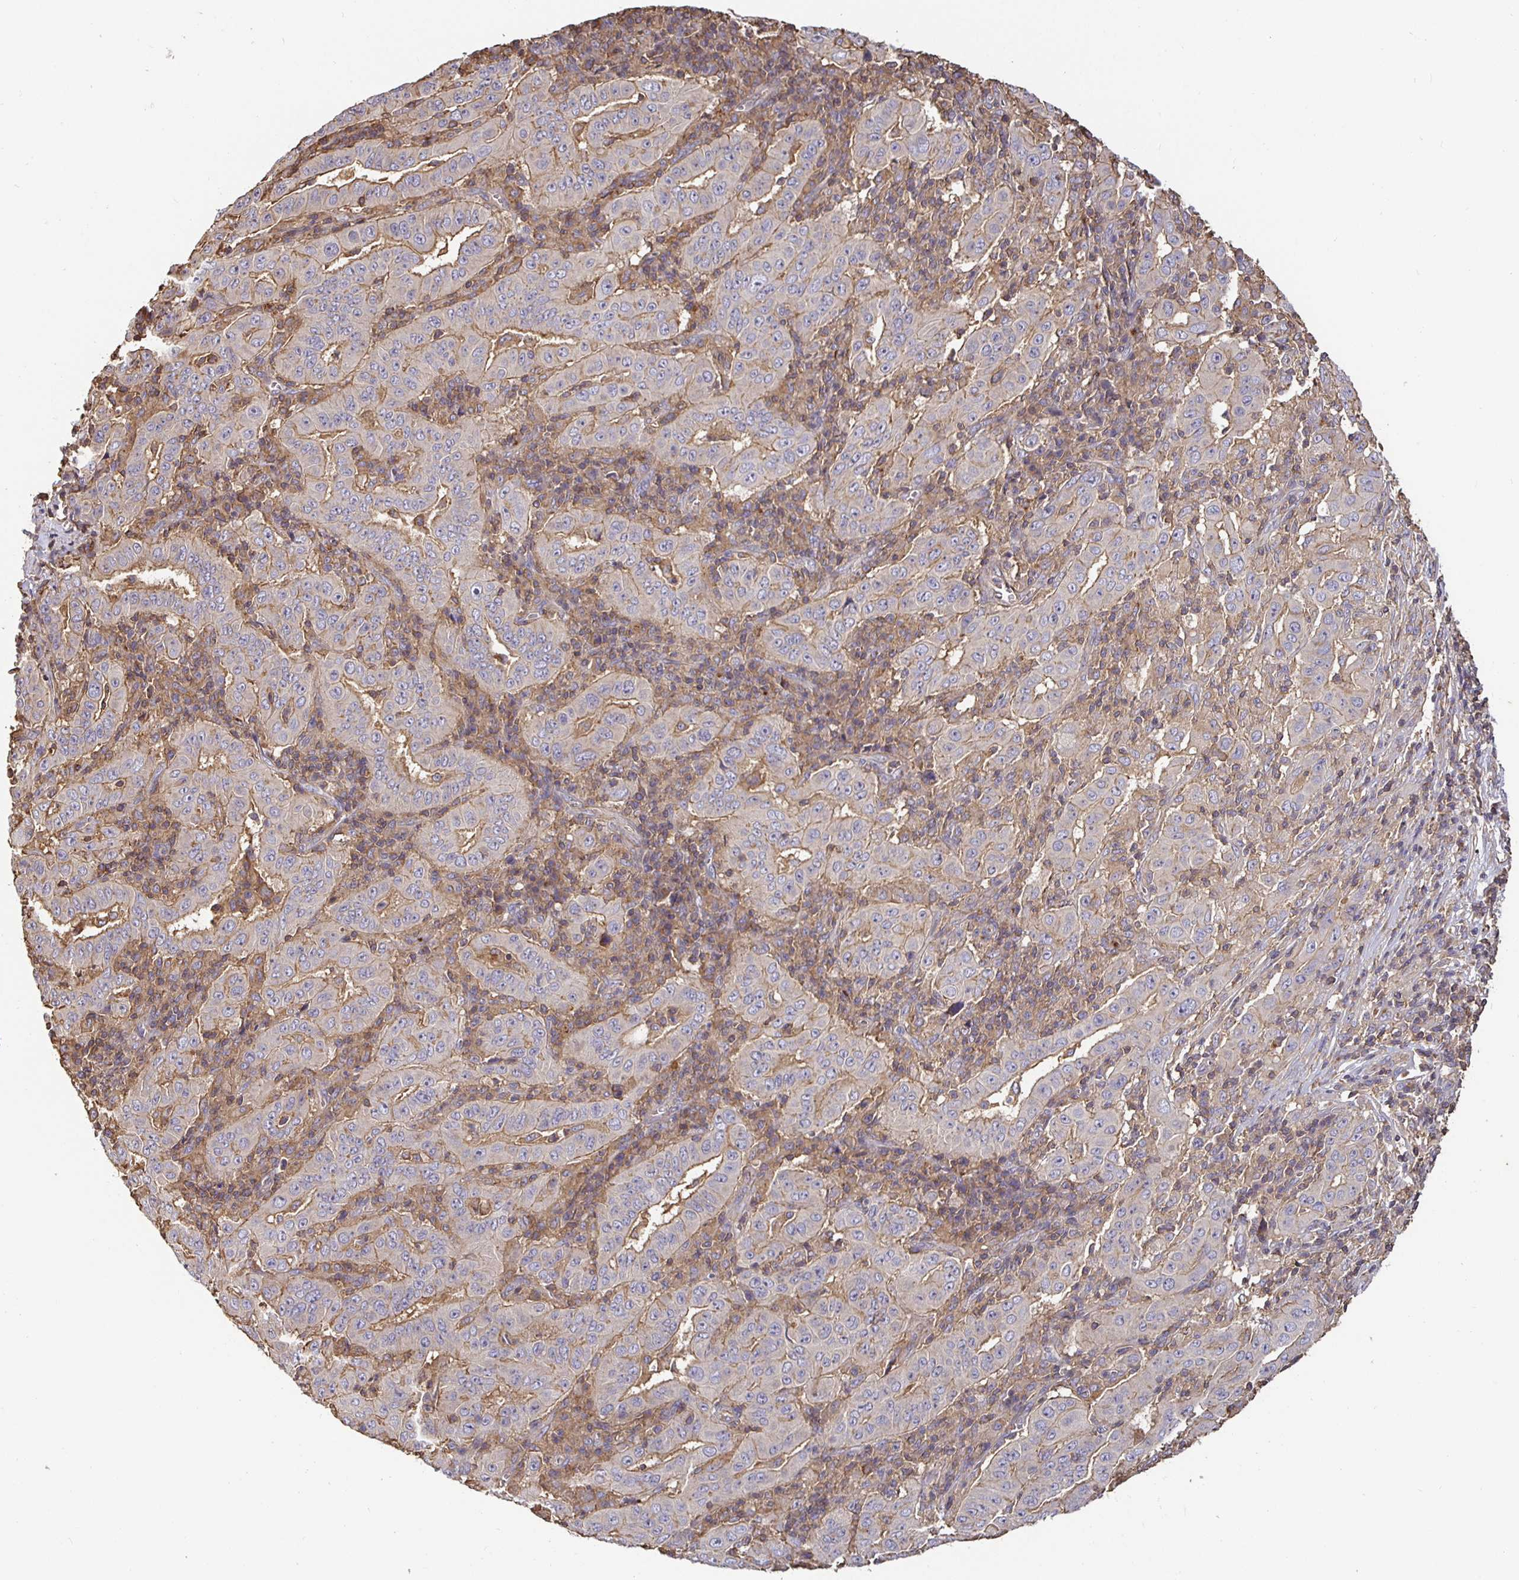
{"staining": {"intensity": "moderate", "quantity": "25%-75%", "location": "cytoplasmic/membranous"}, "tissue": "pancreatic cancer", "cell_type": "Tumor cells", "image_type": "cancer", "snomed": [{"axis": "morphology", "description": "Adenocarcinoma, NOS"}, {"axis": "topography", "description": "Pancreas"}], "caption": "This is an image of immunohistochemistry (IHC) staining of pancreatic cancer (adenocarcinoma), which shows moderate positivity in the cytoplasmic/membranous of tumor cells.", "gene": "C1QTNF7", "patient": {"sex": "male", "age": 63}}